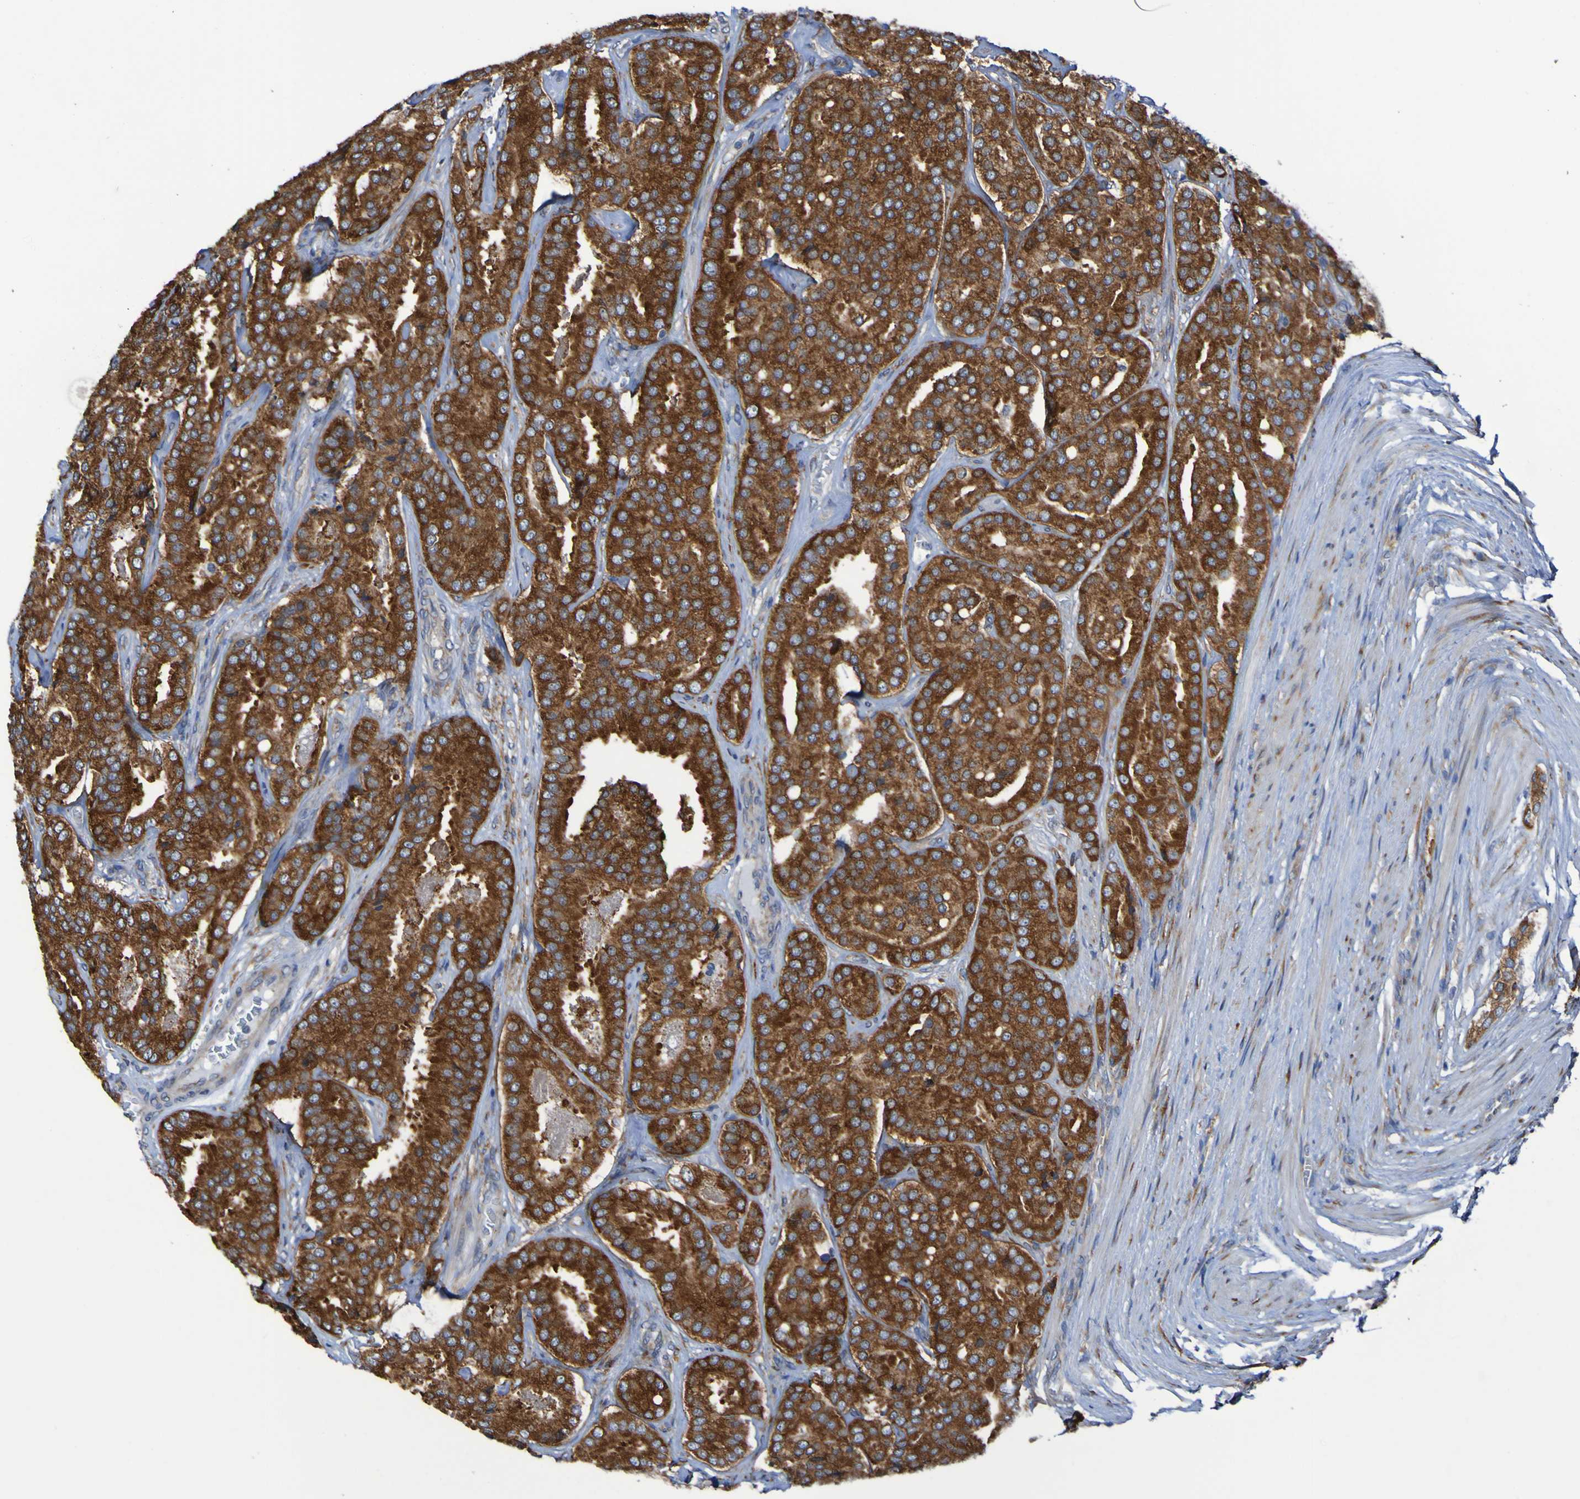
{"staining": {"intensity": "strong", "quantity": ">75%", "location": "cytoplasmic/membranous"}, "tissue": "prostate cancer", "cell_type": "Tumor cells", "image_type": "cancer", "snomed": [{"axis": "morphology", "description": "Adenocarcinoma, High grade"}, {"axis": "topography", "description": "Prostate"}], "caption": "High-grade adenocarcinoma (prostate) tissue reveals strong cytoplasmic/membranous positivity in about >75% of tumor cells", "gene": "FKBP3", "patient": {"sex": "male", "age": 65}}